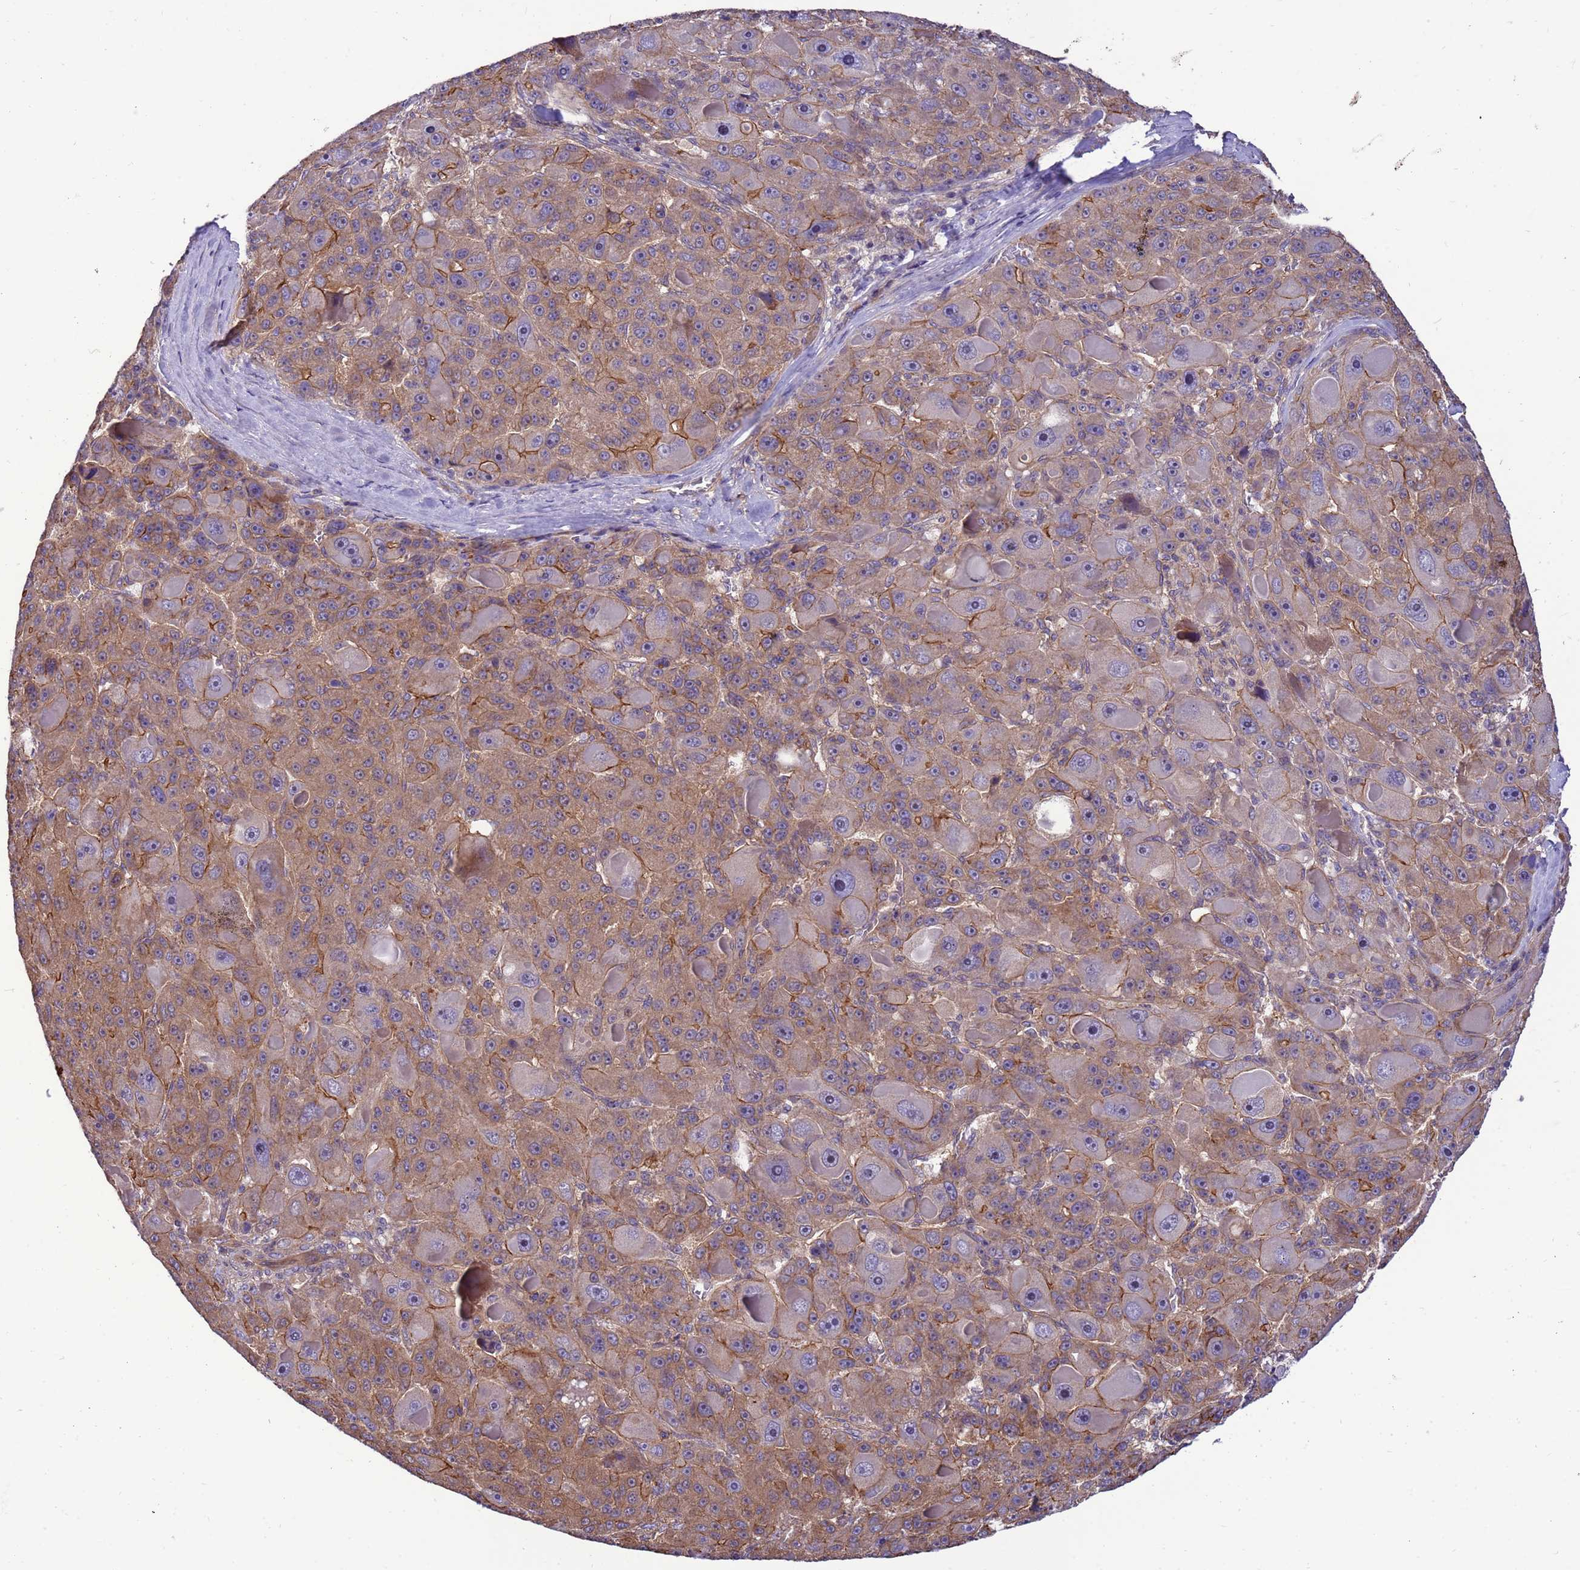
{"staining": {"intensity": "moderate", "quantity": "25%-75%", "location": "cytoplasmic/membranous"}, "tissue": "liver cancer", "cell_type": "Tumor cells", "image_type": "cancer", "snomed": [{"axis": "morphology", "description": "Carcinoma, Hepatocellular, NOS"}, {"axis": "topography", "description": "Liver"}], "caption": "Liver cancer (hepatocellular carcinoma) stained for a protein (brown) displays moderate cytoplasmic/membranous positive expression in approximately 25%-75% of tumor cells.", "gene": "SMCO3", "patient": {"sex": "male", "age": 76}}